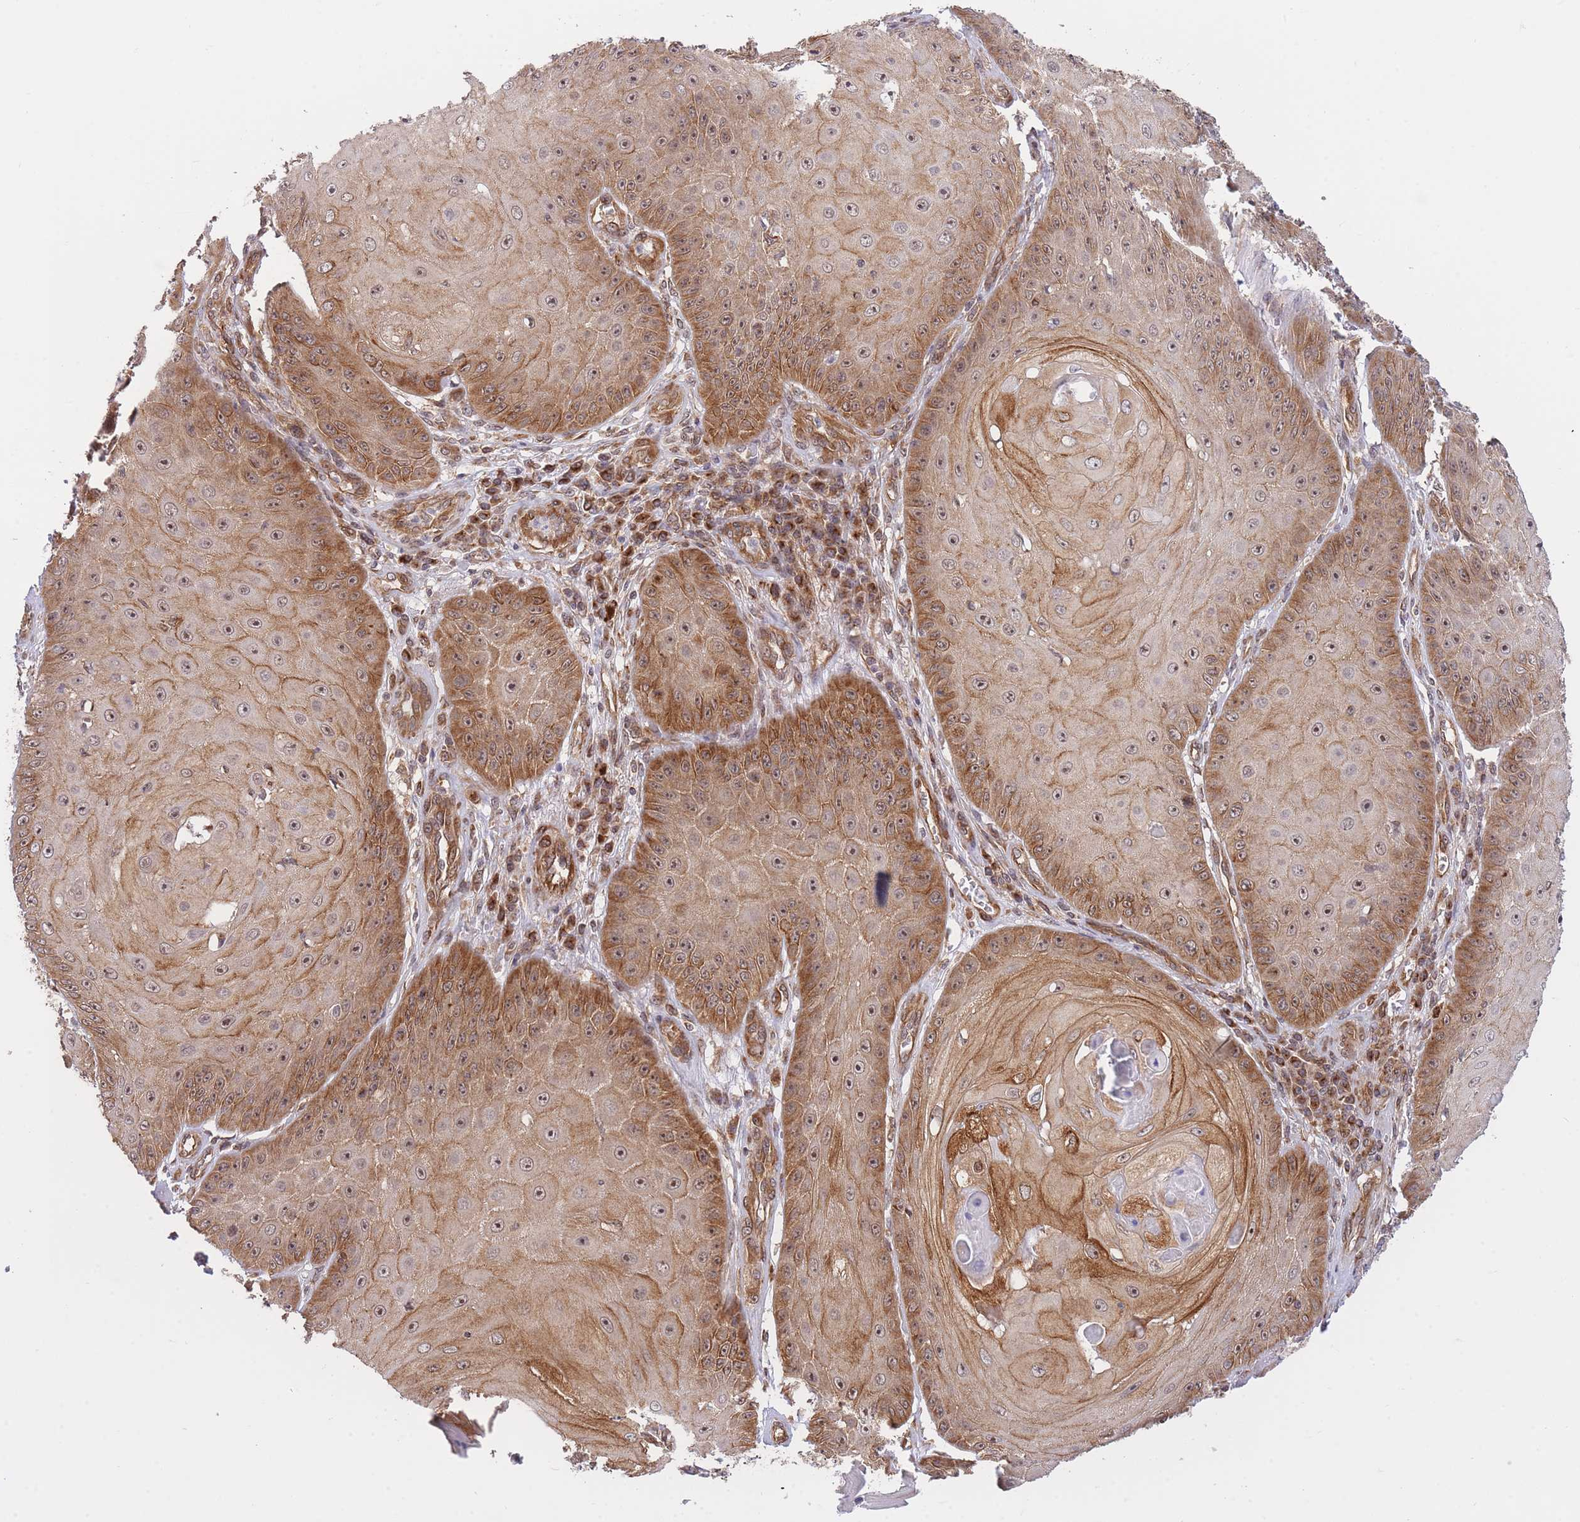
{"staining": {"intensity": "moderate", "quantity": ">75%", "location": "cytoplasmic/membranous"}, "tissue": "skin cancer", "cell_type": "Tumor cells", "image_type": "cancer", "snomed": [{"axis": "morphology", "description": "Squamous cell carcinoma, NOS"}, {"axis": "topography", "description": "Skin"}], "caption": "Immunohistochemistry staining of skin cancer (squamous cell carcinoma), which shows medium levels of moderate cytoplasmic/membranous positivity in about >75% of tumor cells indicating moderate cytoplasmic/membranous protein staining. The staining was performed using DAB (3,3'-diaminobenzidine) (brown) for protein detection and nuclei were counterstained in hematoxylin (blue).", "gene": "EXOSC8", "patient": {"sex": "male", "age": 70}}